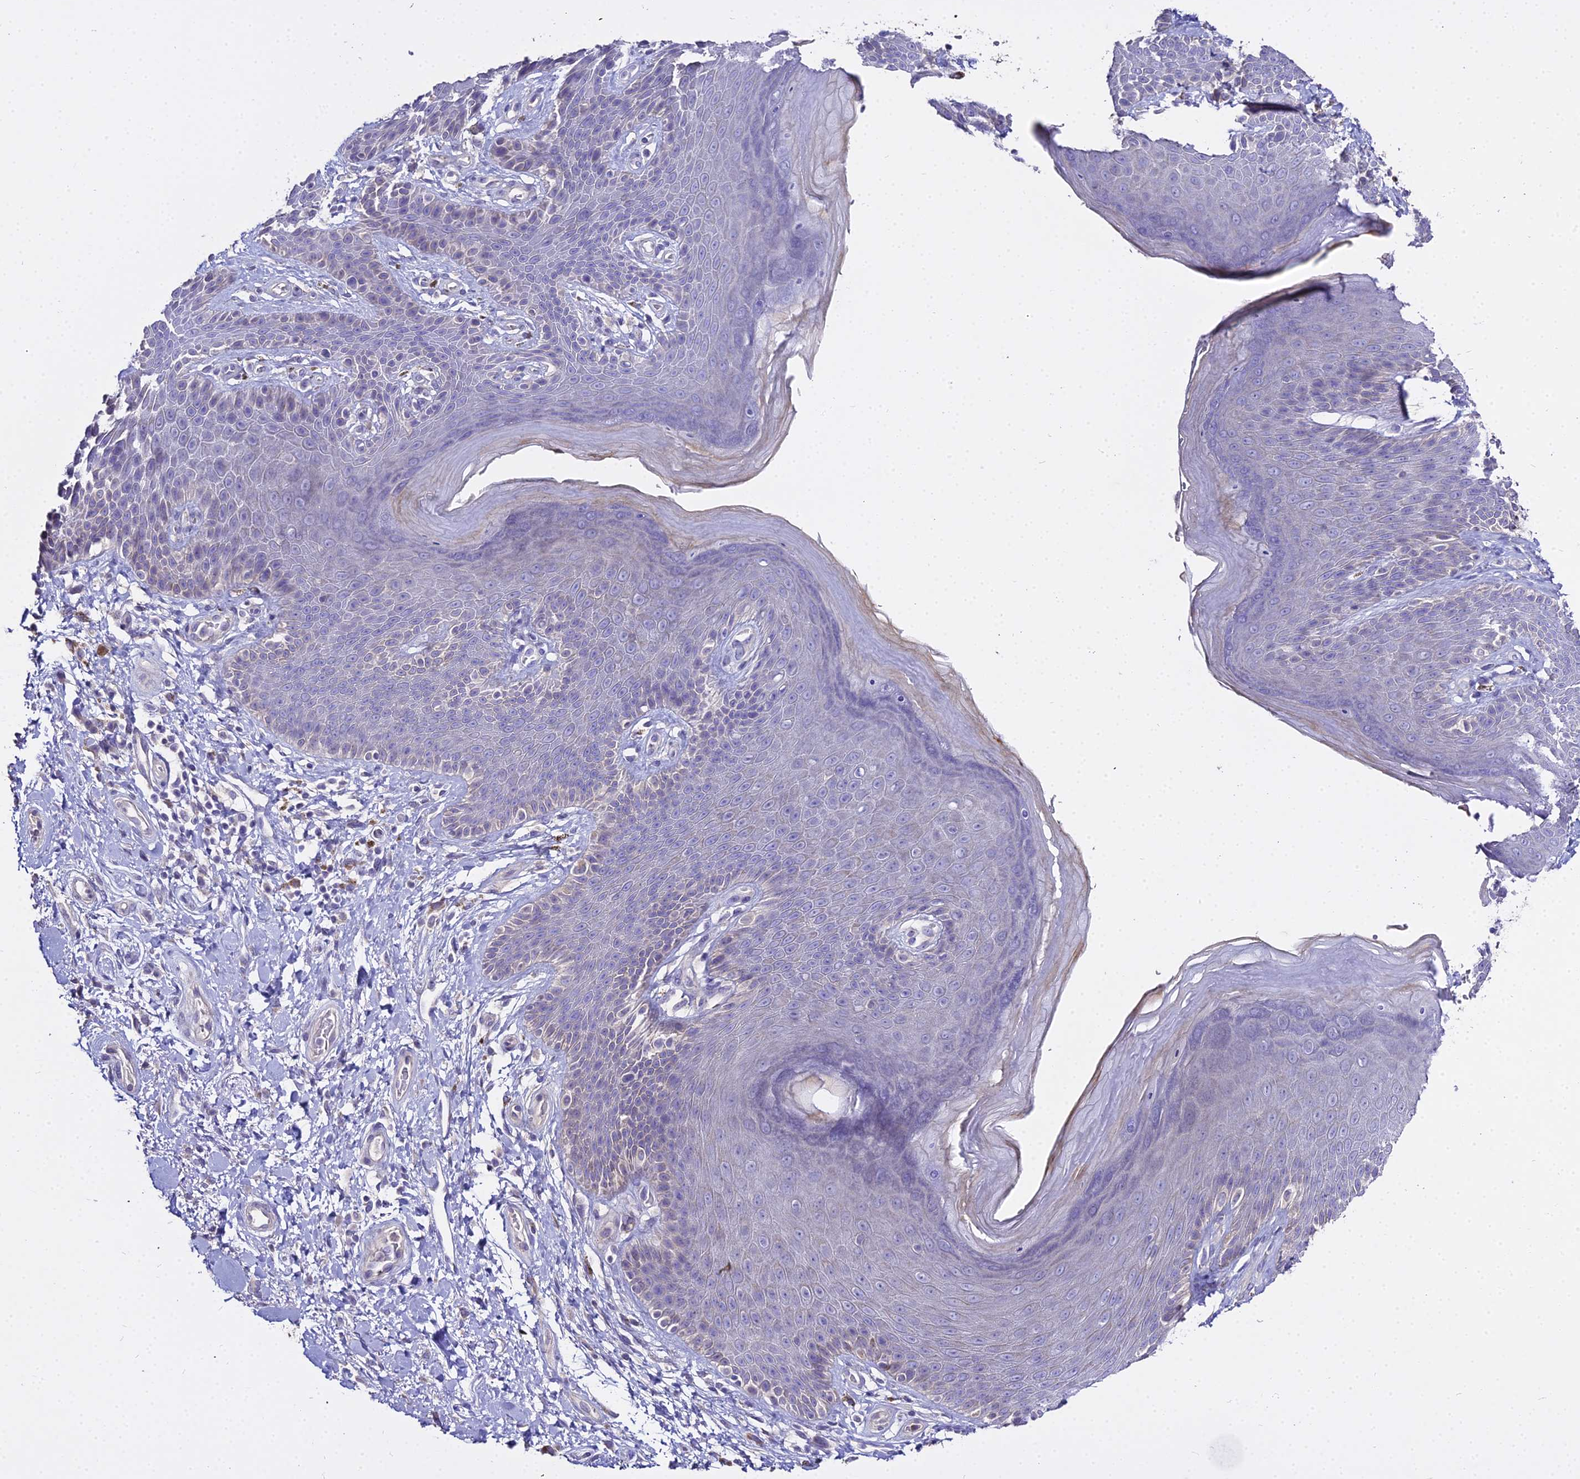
{"staining": {"intensity": "moderate", "quantity": "<25%", "location": "cytoplasmic/membranous"}, "tissue": "skin", "cell_type": "Epidermal cells", "image_type": "normal", "snomed": [{"axis": "morphology", "description": "Normal tissue, NOS"}, {"axis": "topography", "description": "Anal"}], "caption": "This photomicrograph reveals normal skin stained with IHC to label a protein in brown. The cytoplasmic/membranous of epidermal cells show moderate positivity for the protein. Nuclei are counter-stained blue.", "gene": "GLYAT", "patient": {"sex": "female", "age": 89}}